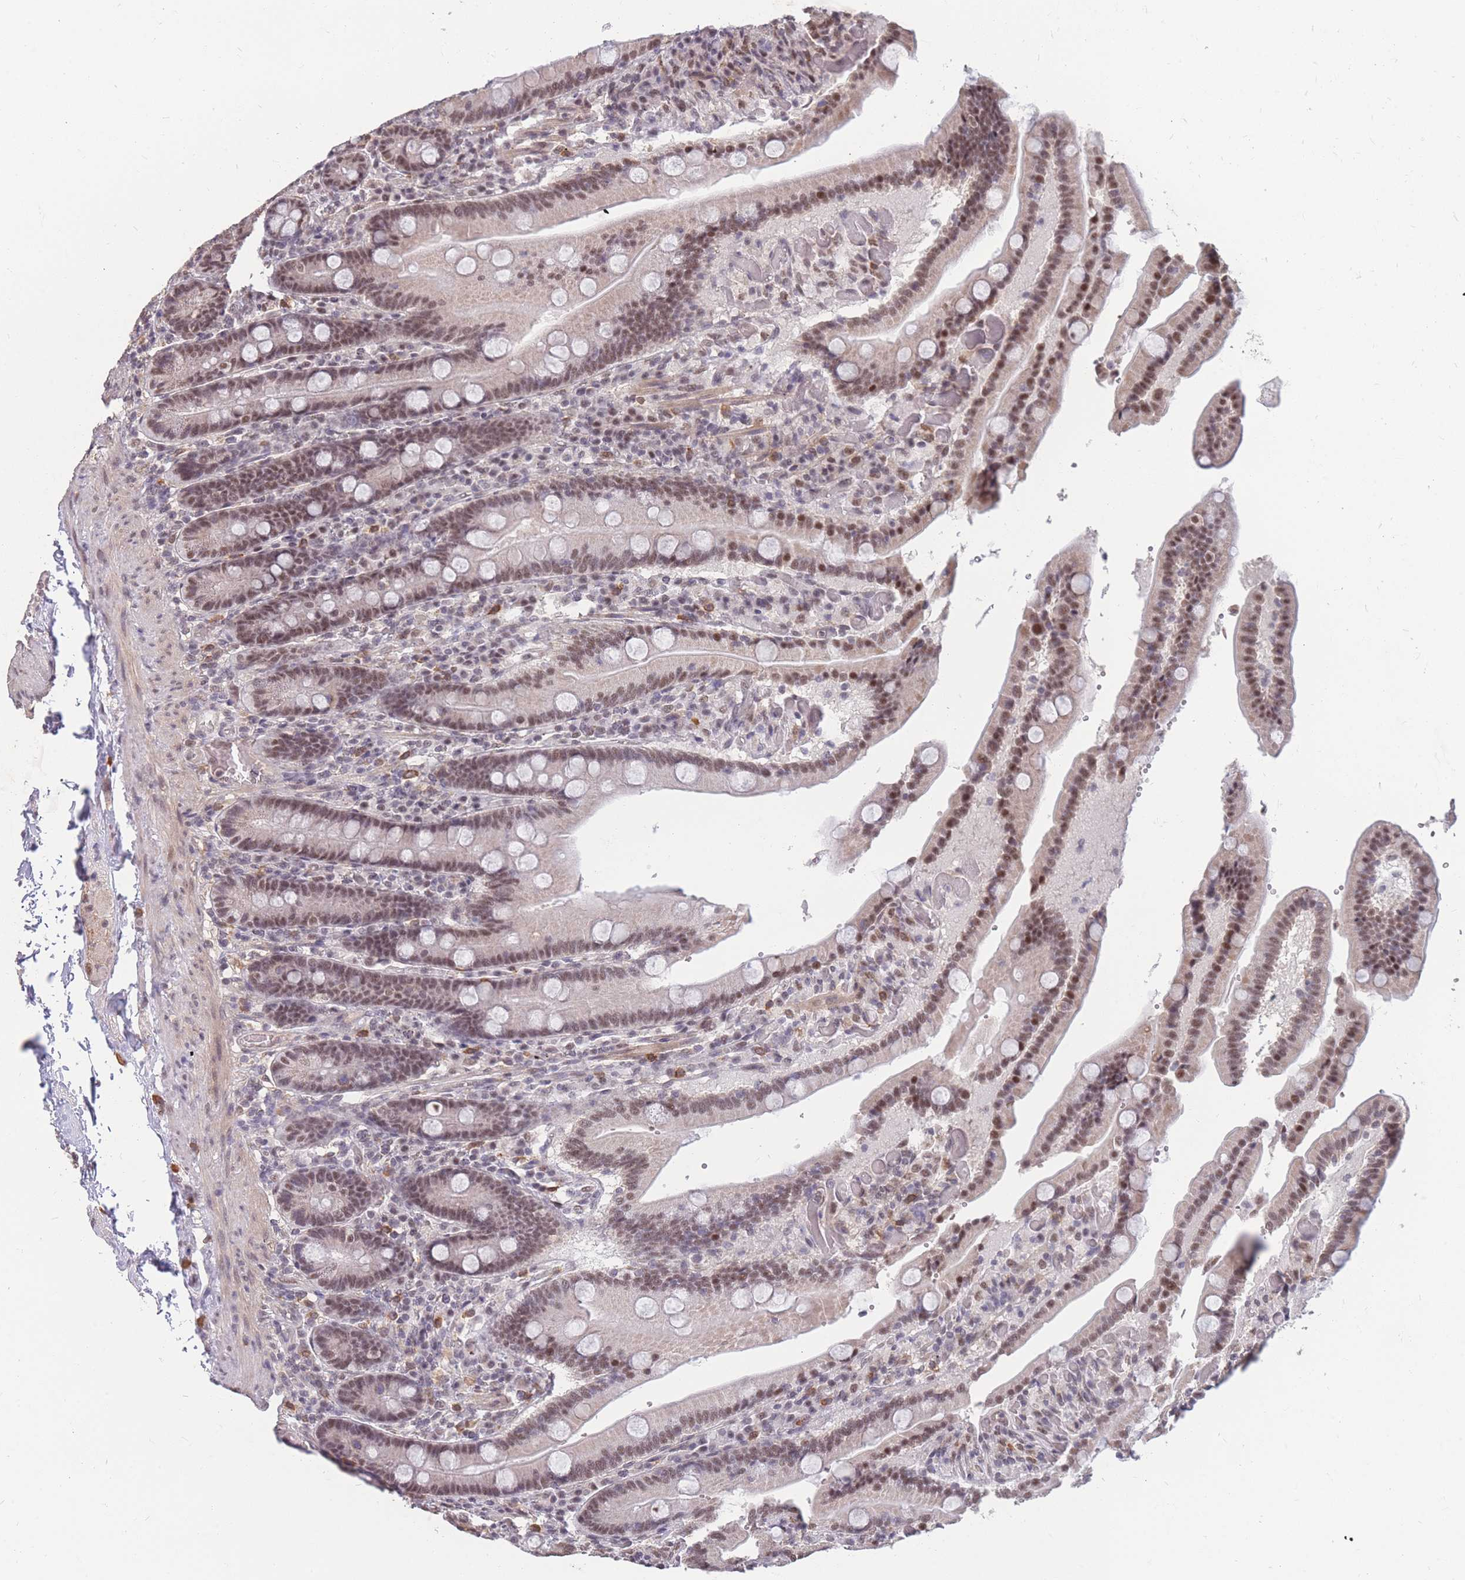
{"staining": {"intensity": "moderate", "quantity": ">75%", "location": "nuclear"}, "tissue": "duodenum", "cell_type": "Glandular cells", "image_type": "normal", "snomed": [{"axis": "morphology", "description": "Normal tissue, NOS"}, {"axis": "topography", "description": "Duodenum"}], "caption": "Immunohistochemistry photomicrograph of unremarkable duodenum stained for a protein (brown), which reveals medium levels of moderate nuclear expression in approximately >75% of glandular cells.", "gene": "SNRPA1", "patient": {"sex": "female", "age": 62}}